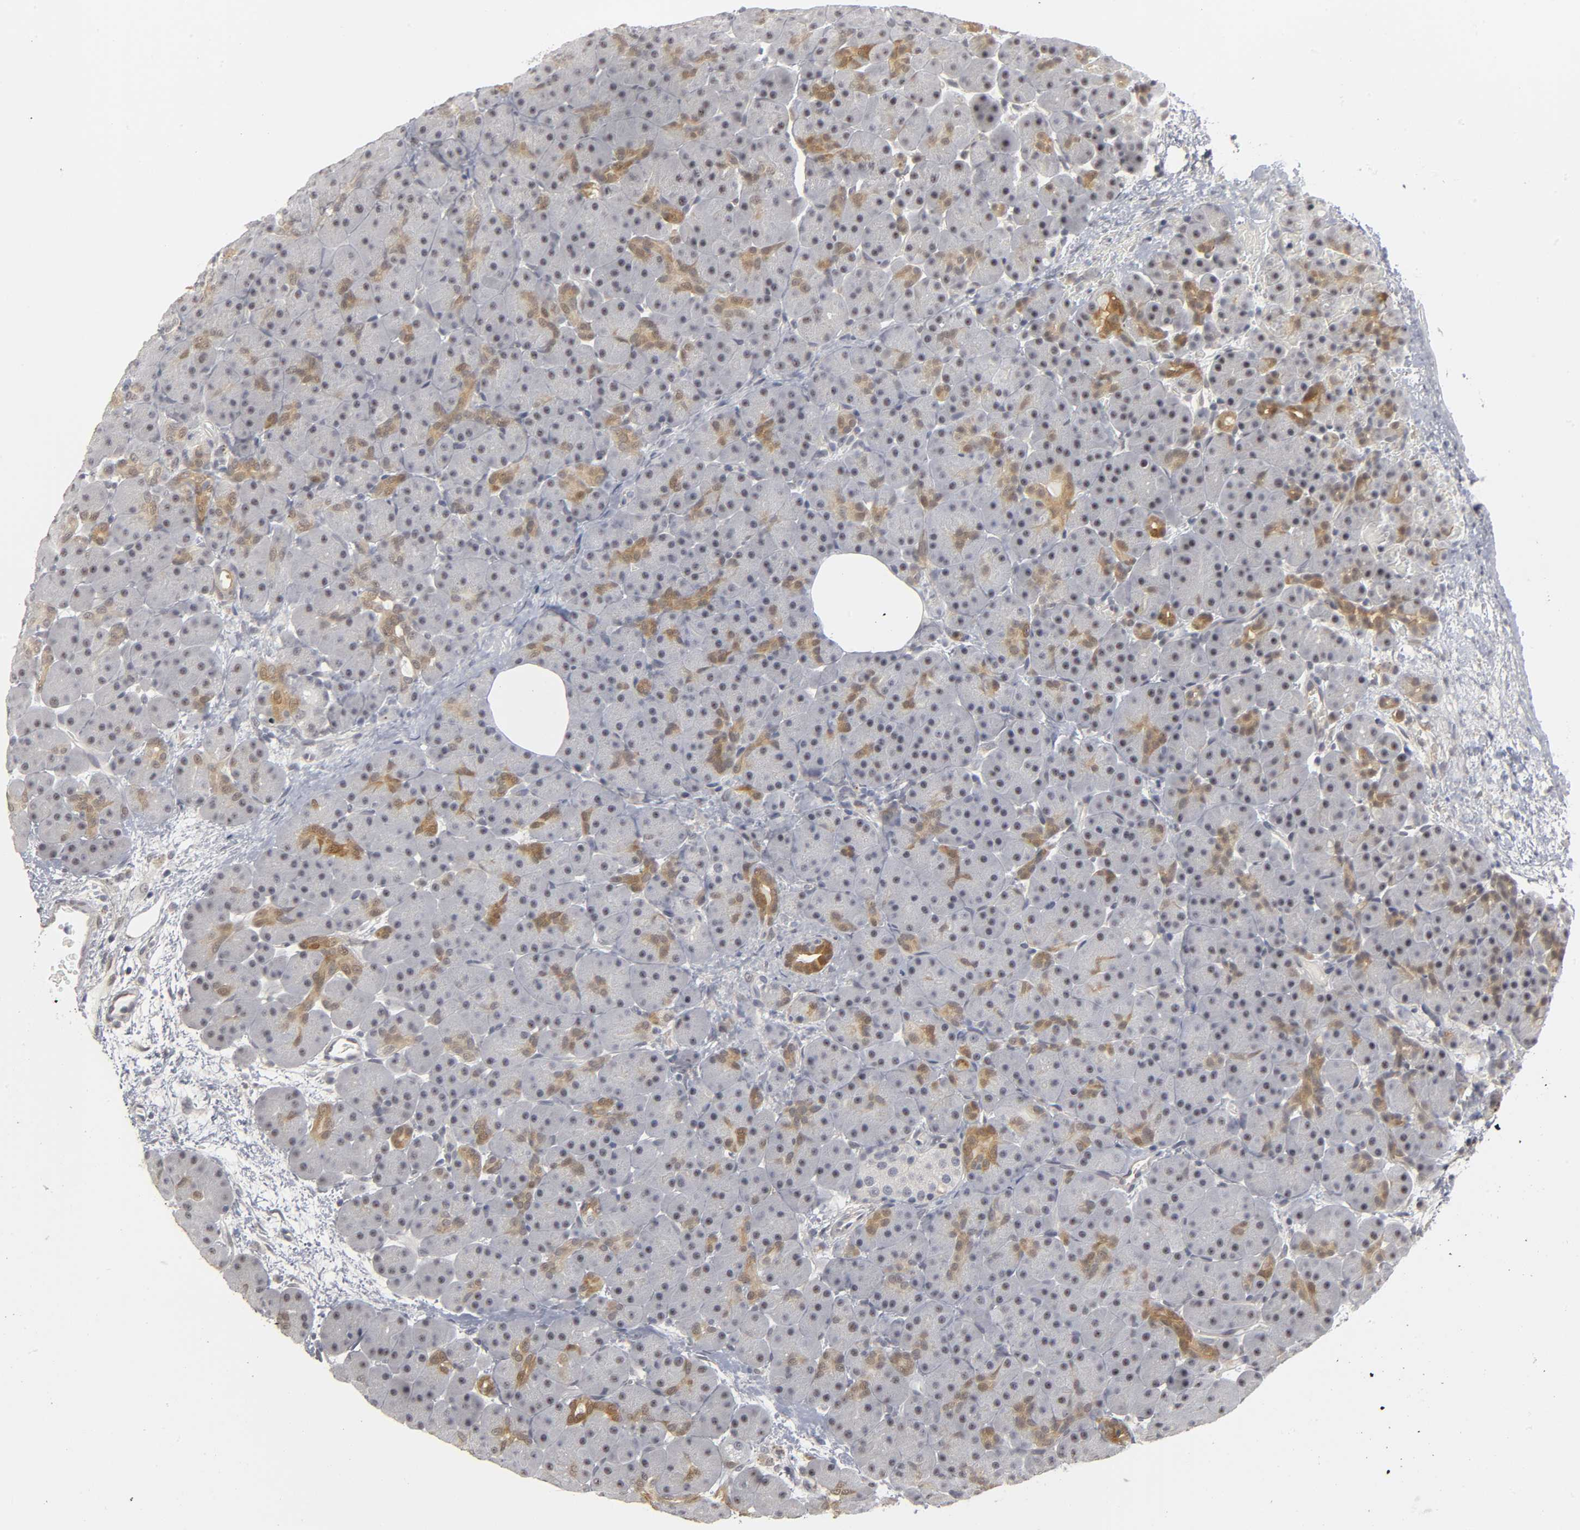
{"staining": {"intensity": "weak", "quantity": "25%-75%", "location": "cytoplasmic/membranous"}, "tissue": "pancreas", "cell_type": "Exocrine glandular cells", "image_type": "normal", "snomed": [{"axis": "morphology", "description": "Normal tissue, NOS"}, {"axis": "topography", "description": "Pancreas"}], "caption": "Pancreas stained with IHC shows weak cytoplasmic/membranous expression in about 25%-75% of exocrine glandular cells.", "gene": "PDLIM3", "patient": {"sex": "male", "age": 66}}